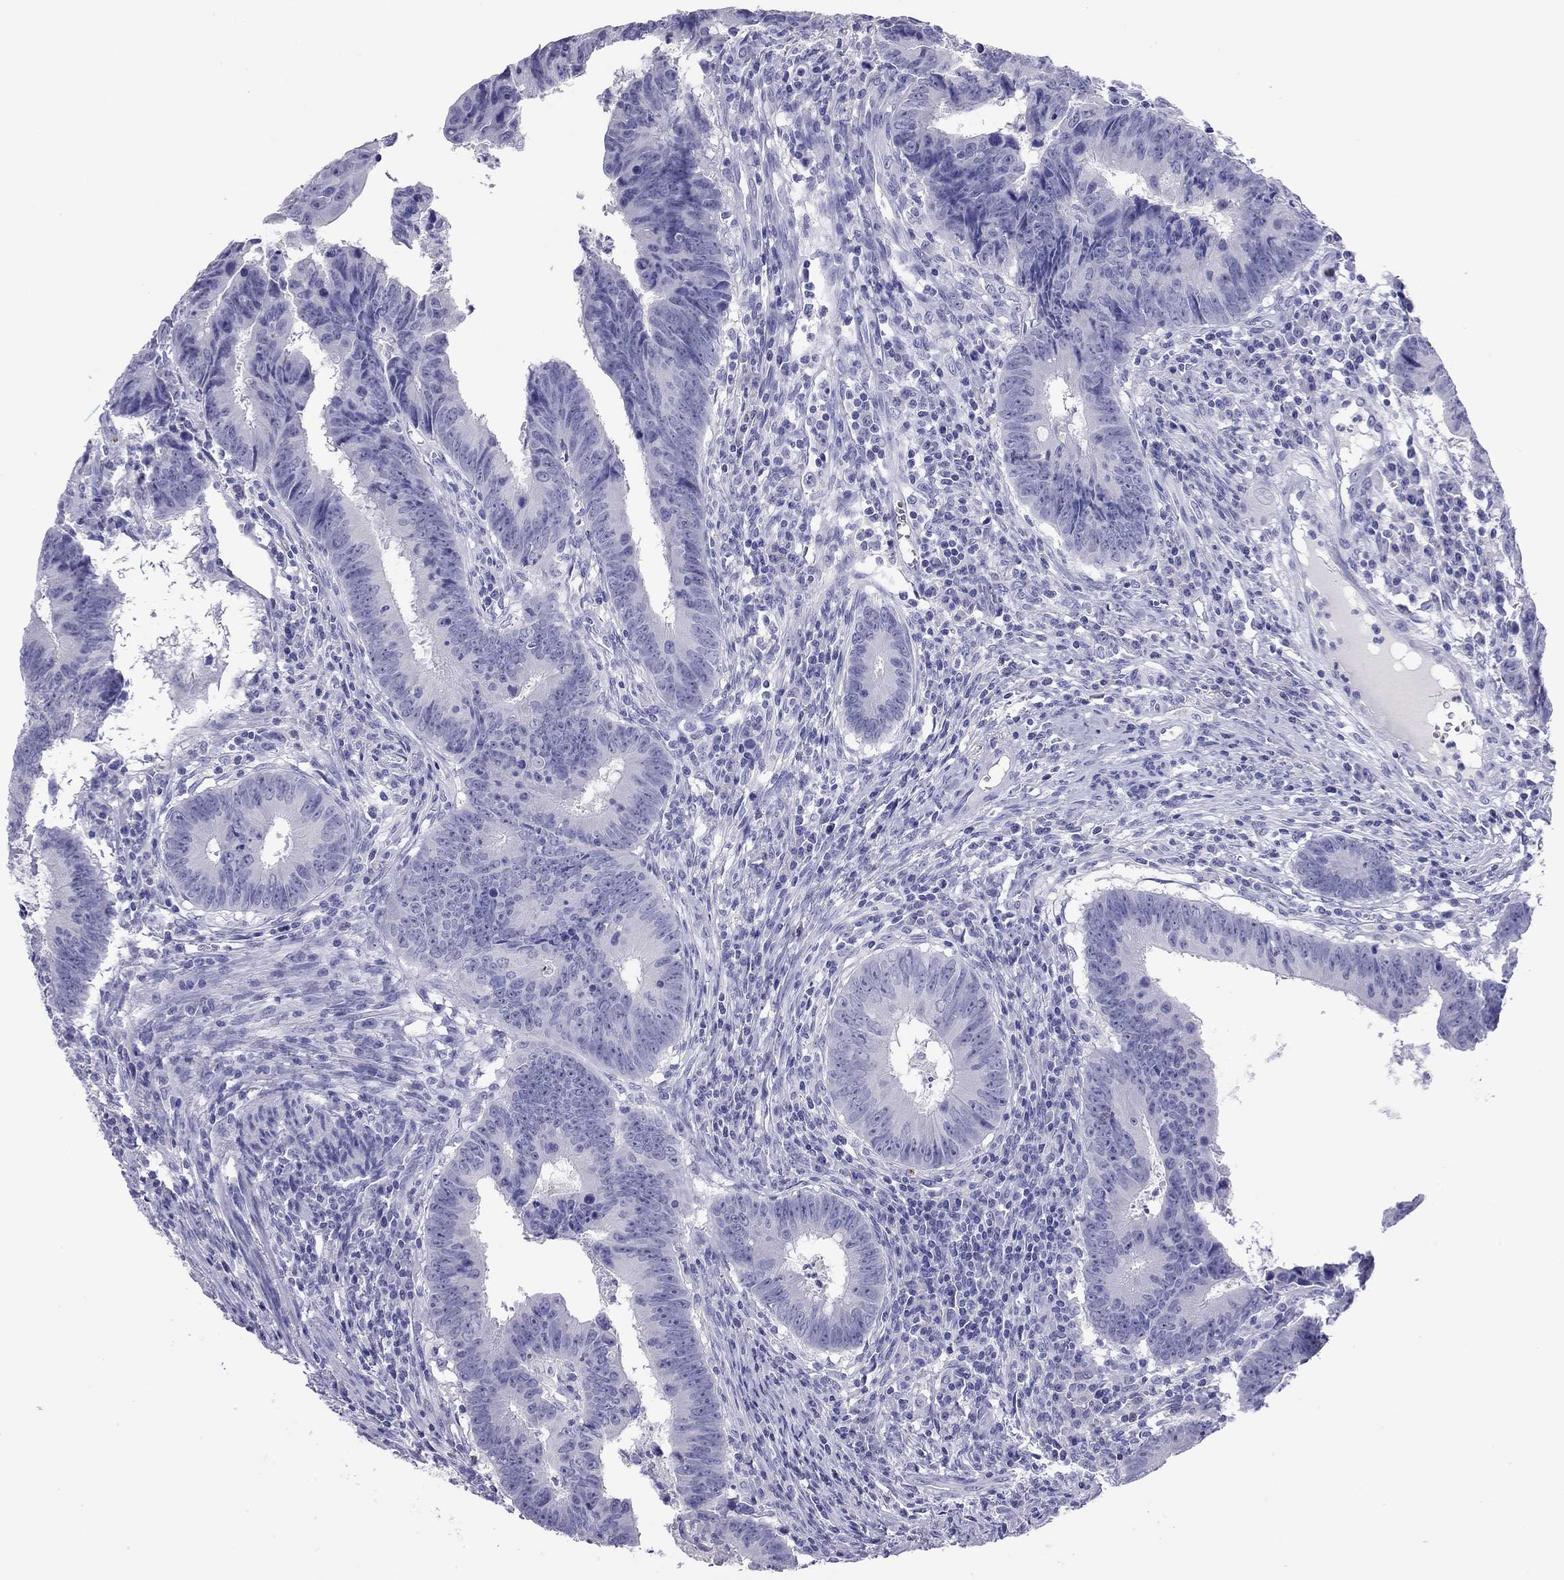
{"staining": {"intensity": "negative", "quantity": "none", "location": "none"}, "tissue": "colorectal cancer", "cell_type": "Tumor cells", "image_type": "cancer", "snomed": [{"axis": "morphology", "description": "Adenocarcinoma, NOS"}, {"axis": "topography", "description": "Colon"}], "caption": "Colorectal cancer was stained to show a protein in brown. There is no significant expression in tumor cells. The staining was performed using DAB to visualize the protein expression in brown, while the nuclei were stained in blue with hematoxylin (Magnification: 20x).", "gene": "ODF4", "patient": {"sex": "female", "age": 87}}